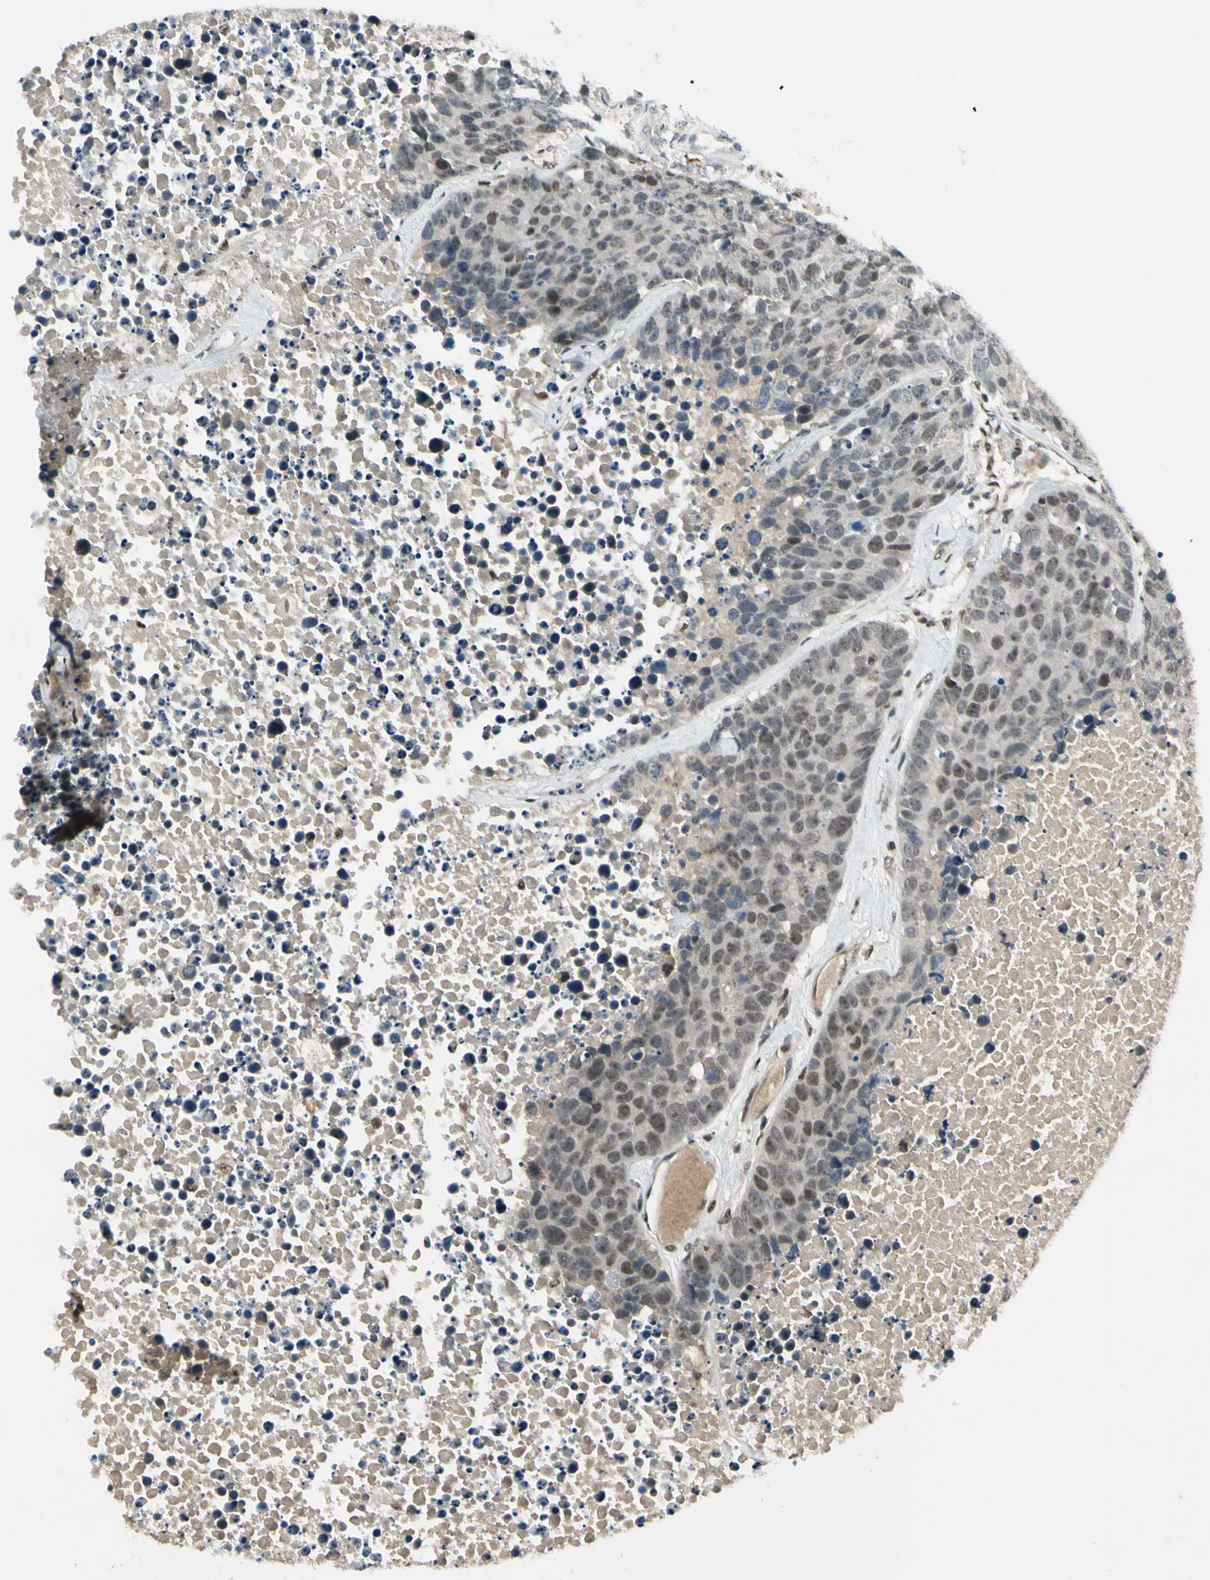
{"staining": {"intensity": "moderate", "quantity": ">75%", "location": "nuclear"}, "tissue": "carcinoid", "cell_type": "Tumor cells", "image_type": "cancer", "snomed": [{"axis": "morphology", "description": "Carcinoid, malignant, NOS"}, {"axis": "topography", "description": "Lung"}], "caption": "Tumor cells demonstrate medium levels of moderate nuclear positivity in about >75% of cells in human malignant carcinoid.", "gene": "GTF3A", "patient": {"sex": "male", "age": 60}}